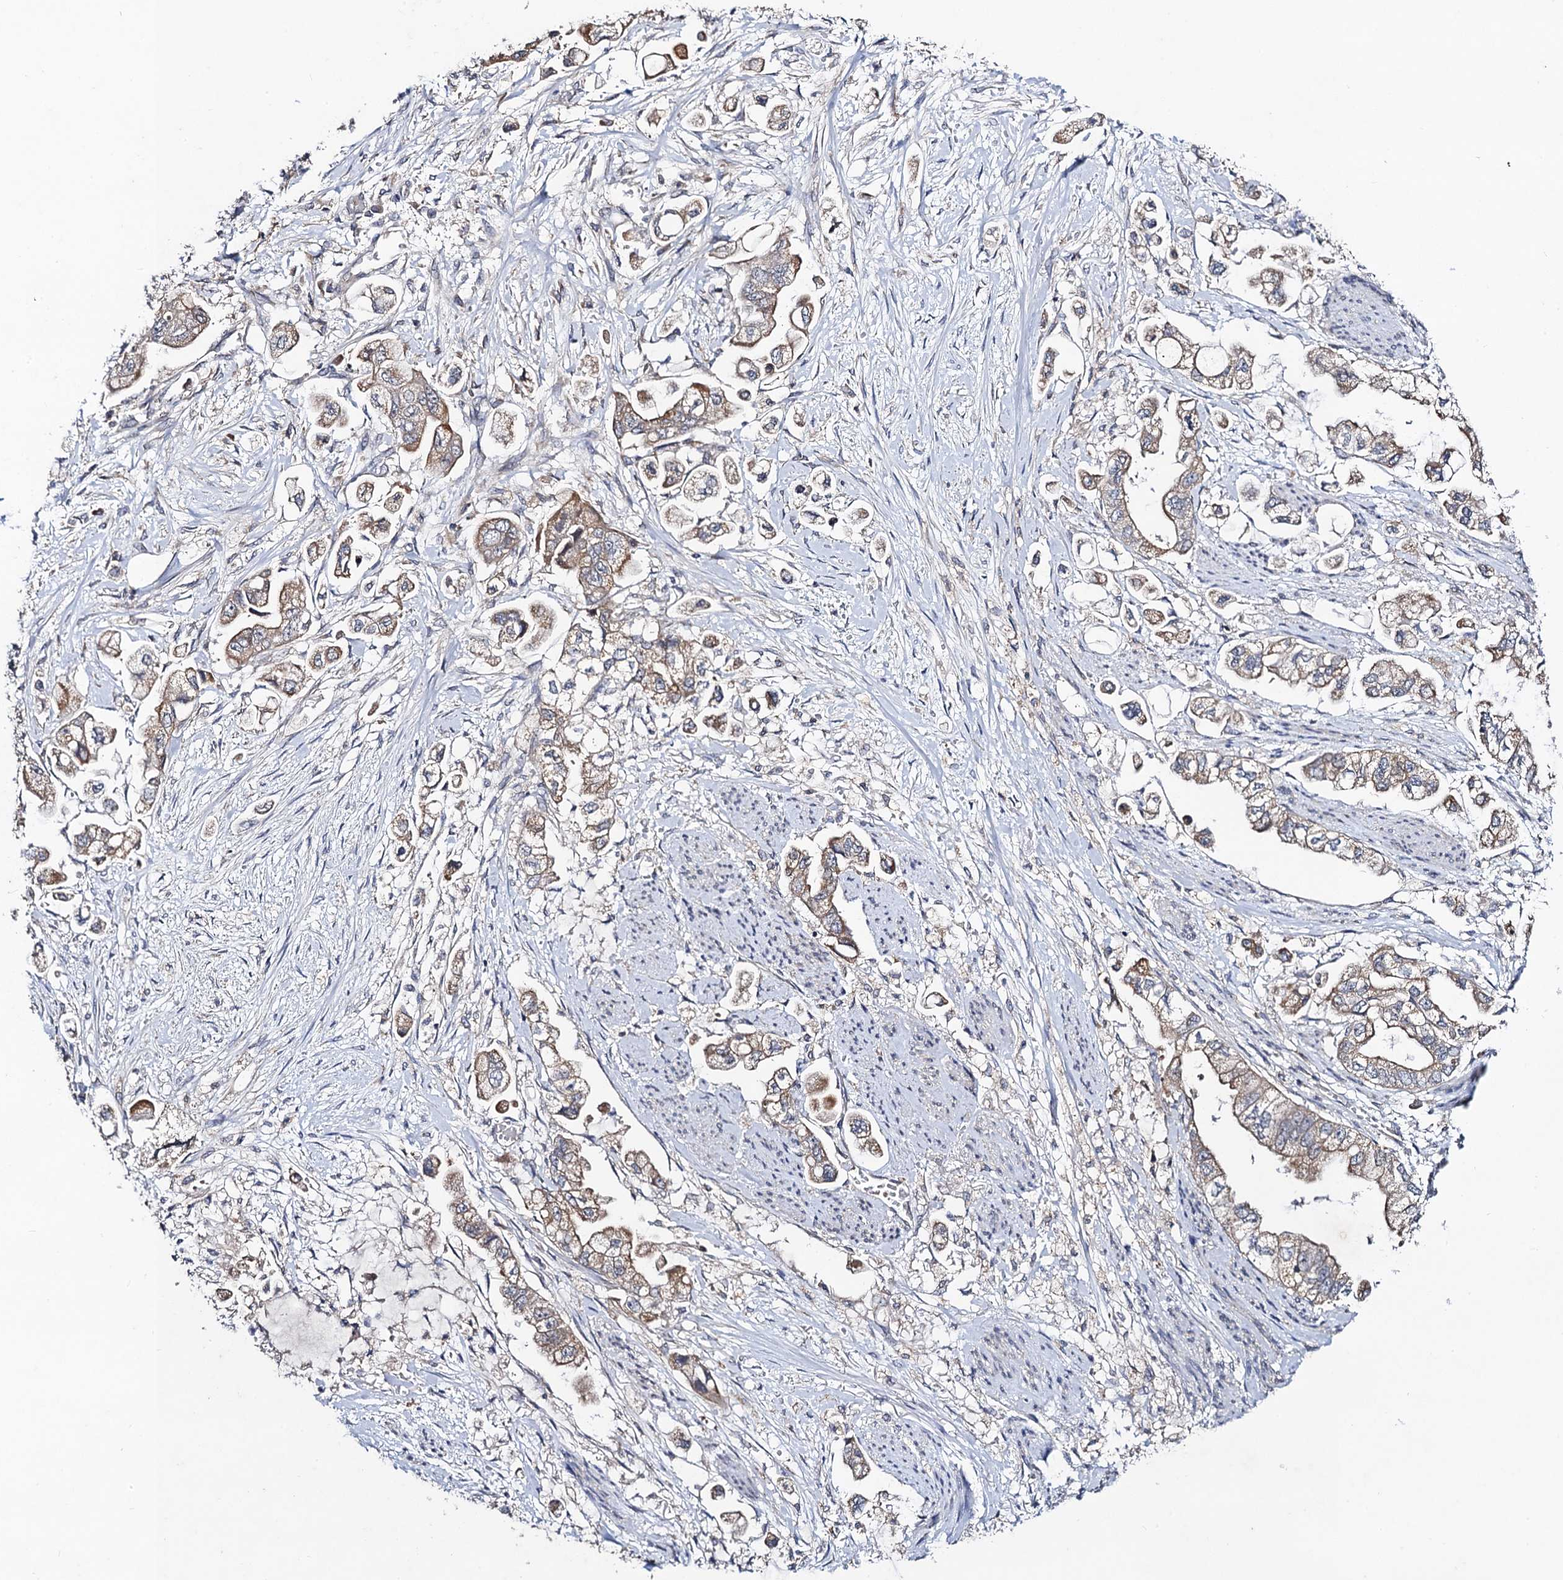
{"staining": {"intensity": "moderate", "quantity": "25%-75%", "location": "cytoplasmic/membranous"}, "tissue": "stomach cancer", "cell_type": "Tumor cells", "image_type": "cancer", "snomed": [{"axis": "morphology", "description": "Adenocarcinoma, NOS"}, {"axis": "topography", "description": "Stomach"}], "caption": "Immunohistochemistry (IHC) of human adenocarcinoma (stomach) exhibits medium levels of moderate cytoplasmic/membranous expression in about 25%-75% of tumor cells. The staining was performed using DAB (3,3'-diaminobenzidine) to visualize the protein expression in brown, while the nuclei were stained in blue with hematoxylin (Magnification: 20x).", "gene": "VPS37D", "patient": {"sex": "male", "age": 62}}